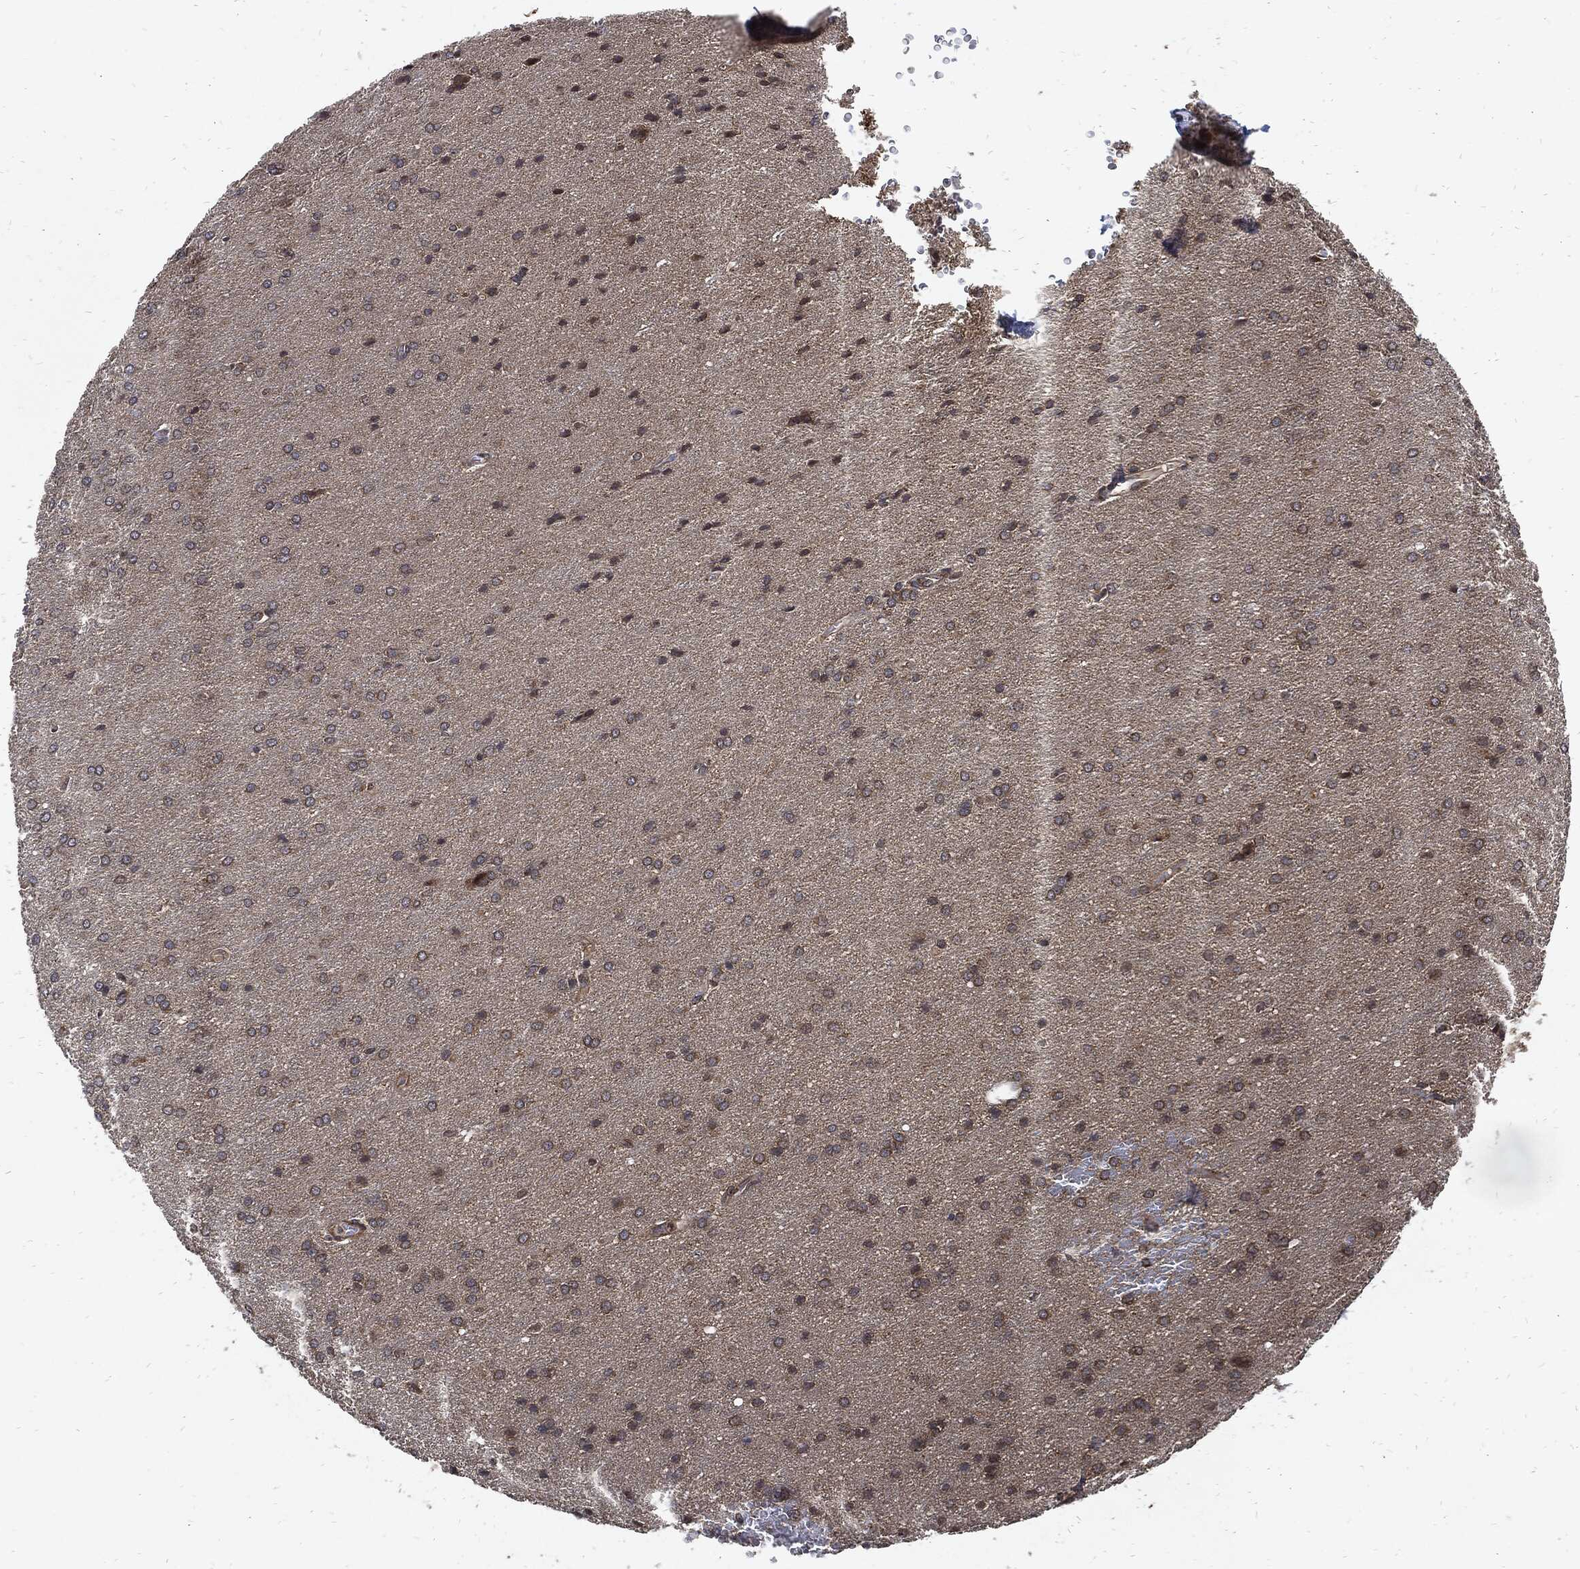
{"staining": {"intensity": "negative", "quantity": "none", "location": "none"}, "tissue": "glioma", "cell_type": "Tumor cells", "image_type": "cancer", "snomed": [{"axis": "morphology", "description": "Glioma, malignant, Low grade"}, {"axis": "topography", "description": "Brain"}], "caption": "The photomicrograph shows no significant positivity in tumor cells of glioma.", "gene": "DCTN1", "patient": {"sex": "female", "age": 32}}